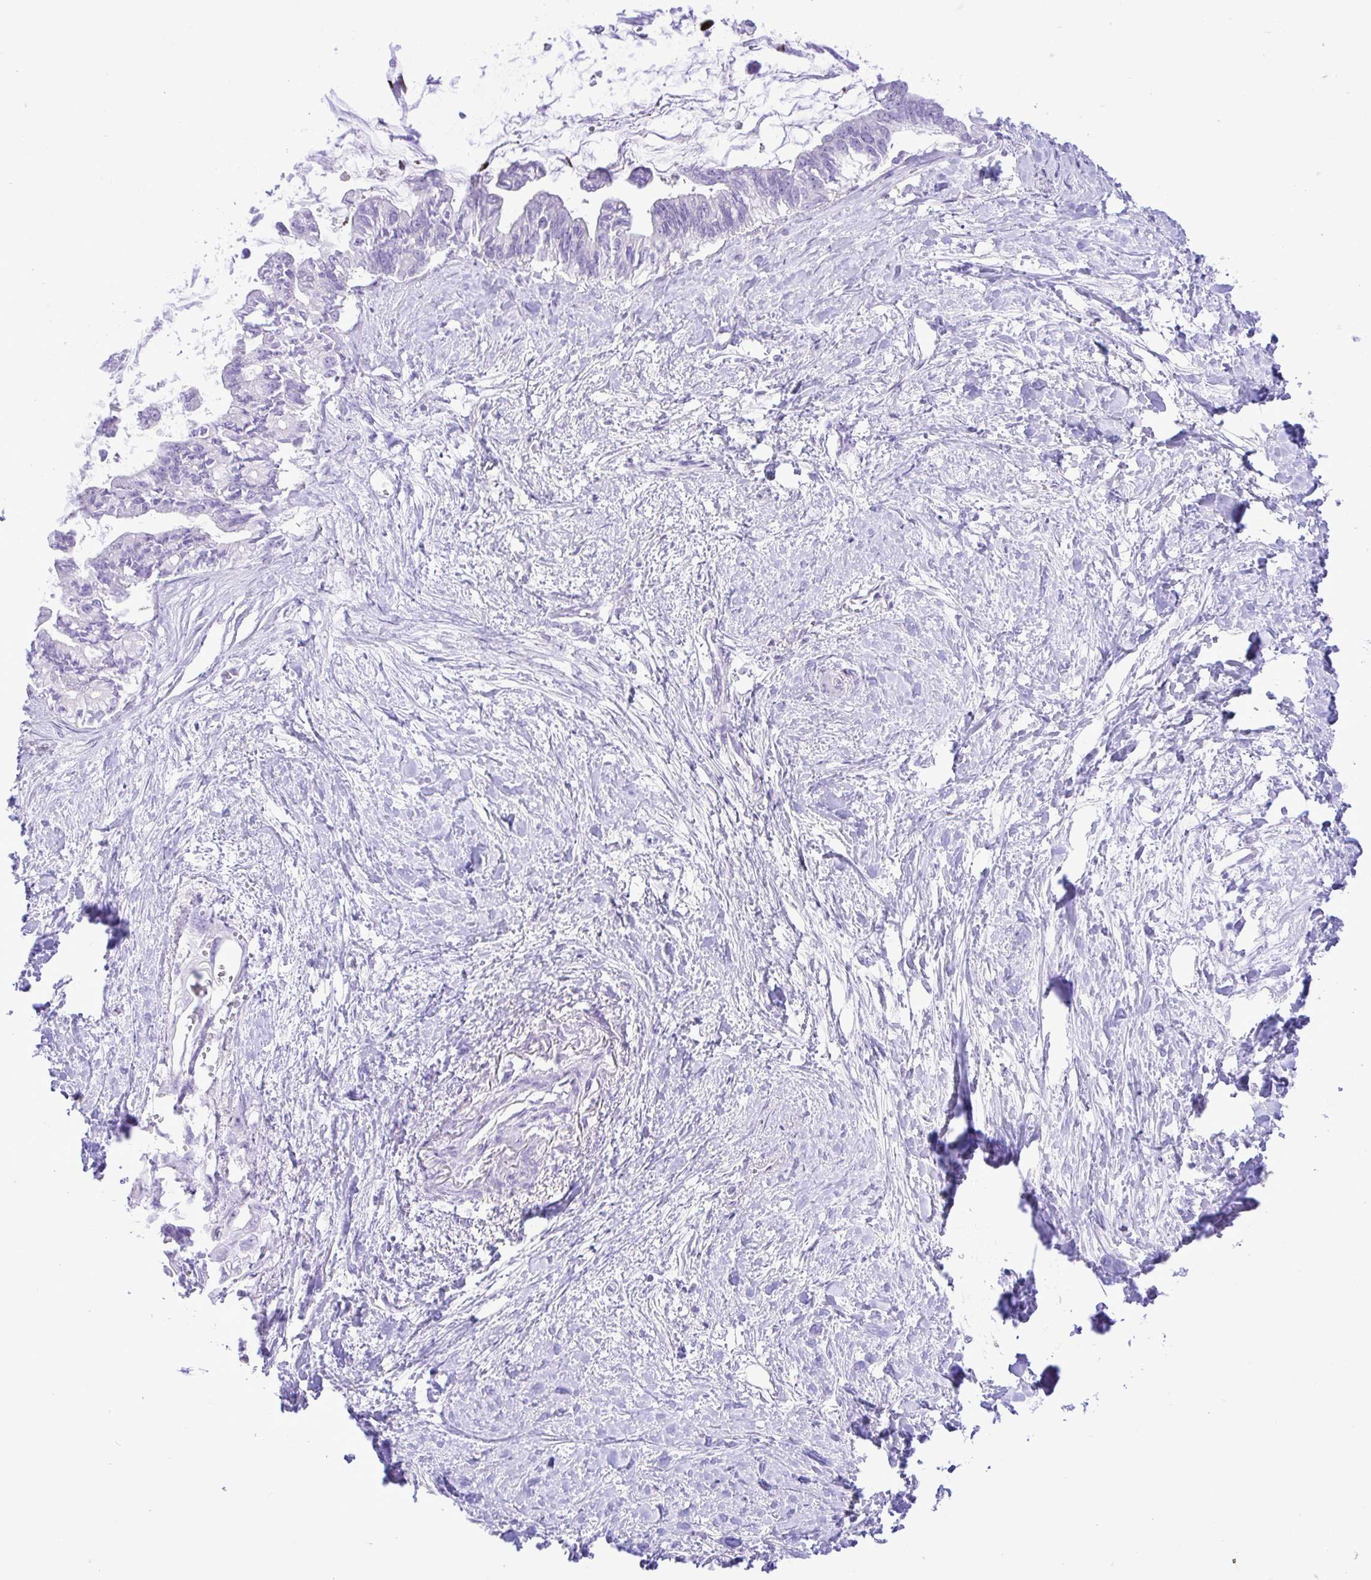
{"staining": {"intensity": "negative", "quantity": "none", "location": "none"}, "tissue": "pancreatic cancer", "cell_type": "Tumor cells", "image_type": "cancer", "snomed": [{"axis": "morphology", "description": "Adenocarcinoma, NOS"}, {"axis": "topography", "description": "Pancreas"}], "caption": "There is no significant expression in tumor cells of pancreatic adenocarcinoma.", "gene": "ZNF101", "patient": {"sex": "male", "age": 61}}